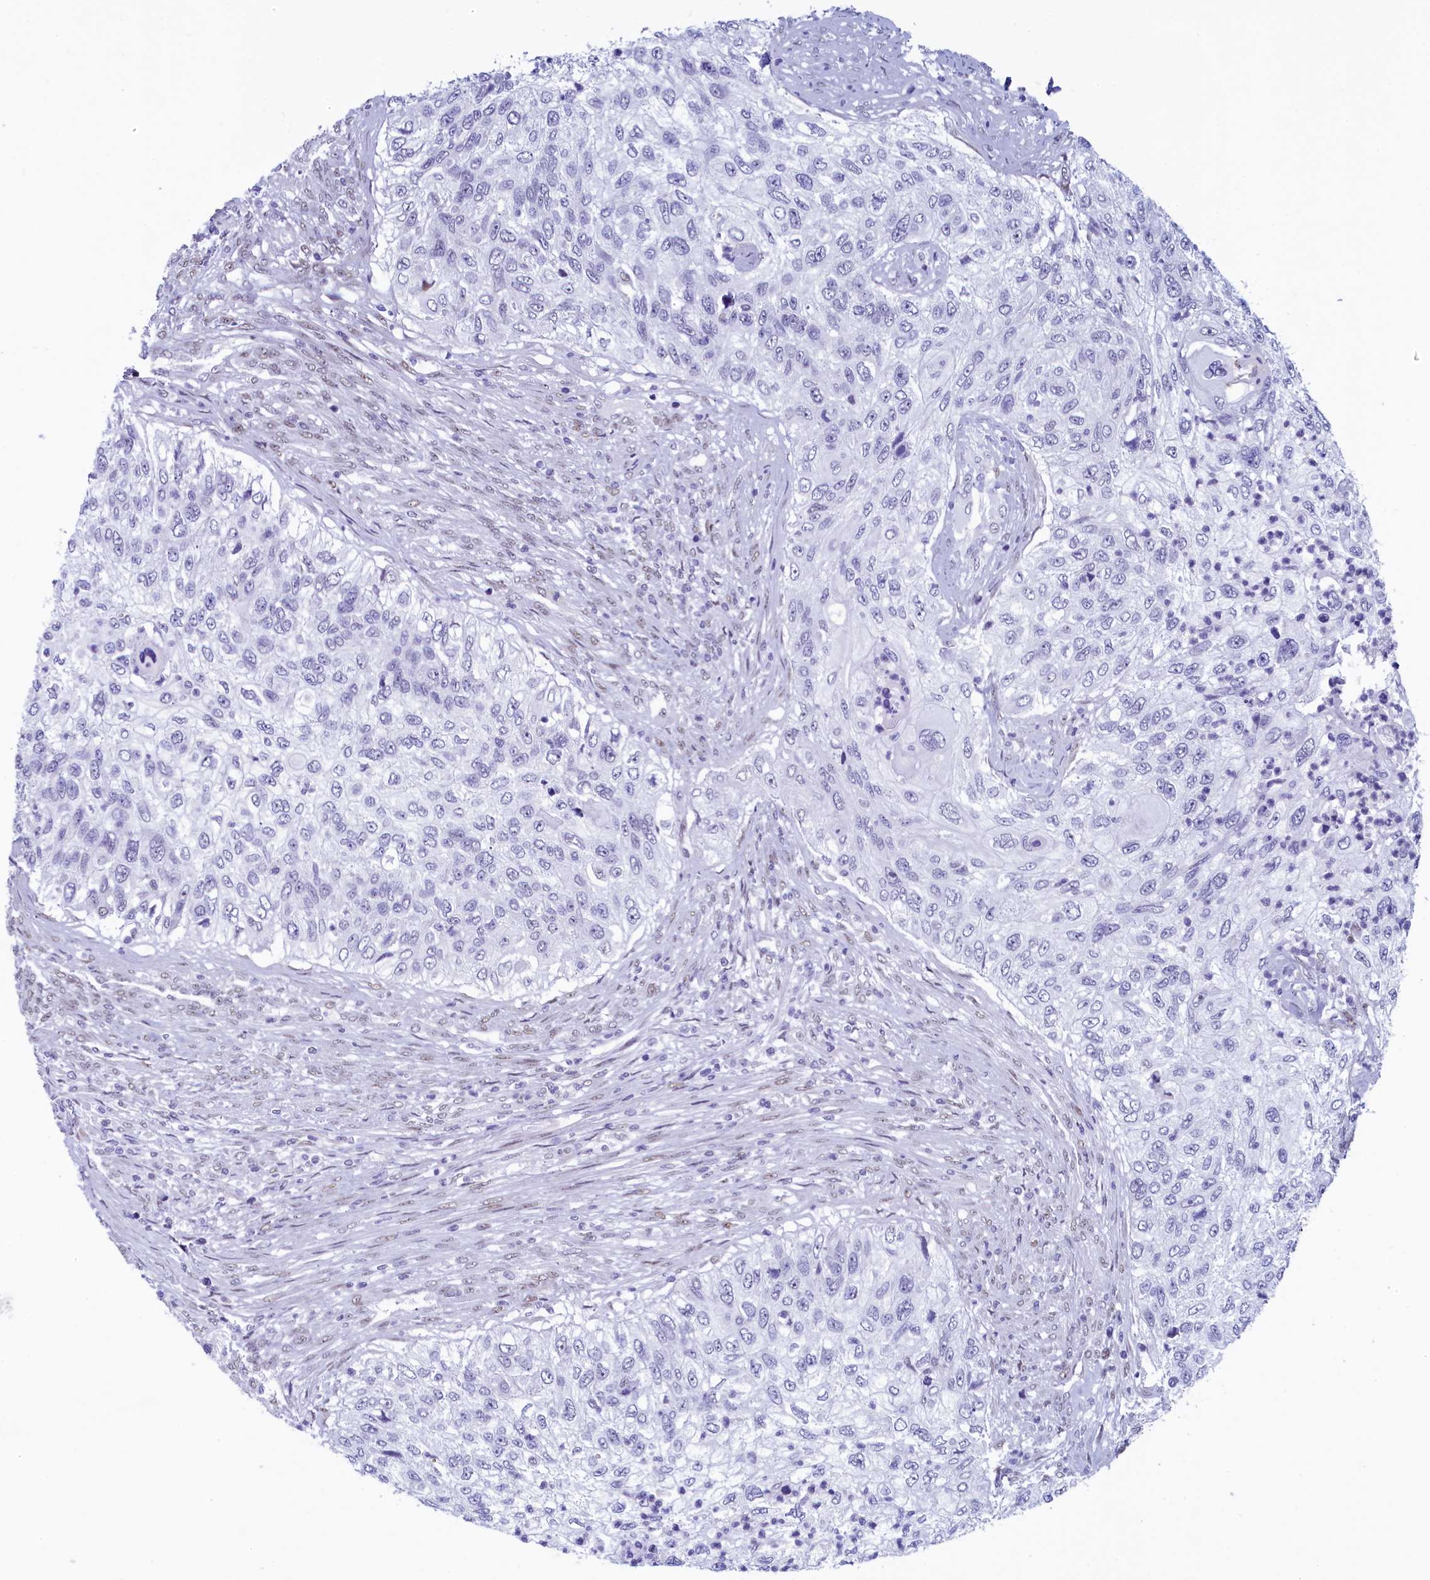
{"staining": {"intensity": "negative", "quantity": "none", "location": "none"}, "tissue": "urothelial cancer", "cell_type": "Tumor cells", "image_type": "cancer", "snomed": [{"axis": "morphology", "description": "Urothelial carcinoma, High grade"}, {"axis": "topography", "description": "Urinary bladder"}], "caption": "Tumor cells are negative for protein expression in human urothelial cancer.", "gene": "SUGP2", "patient": {"sex": "female", "age": 60}}